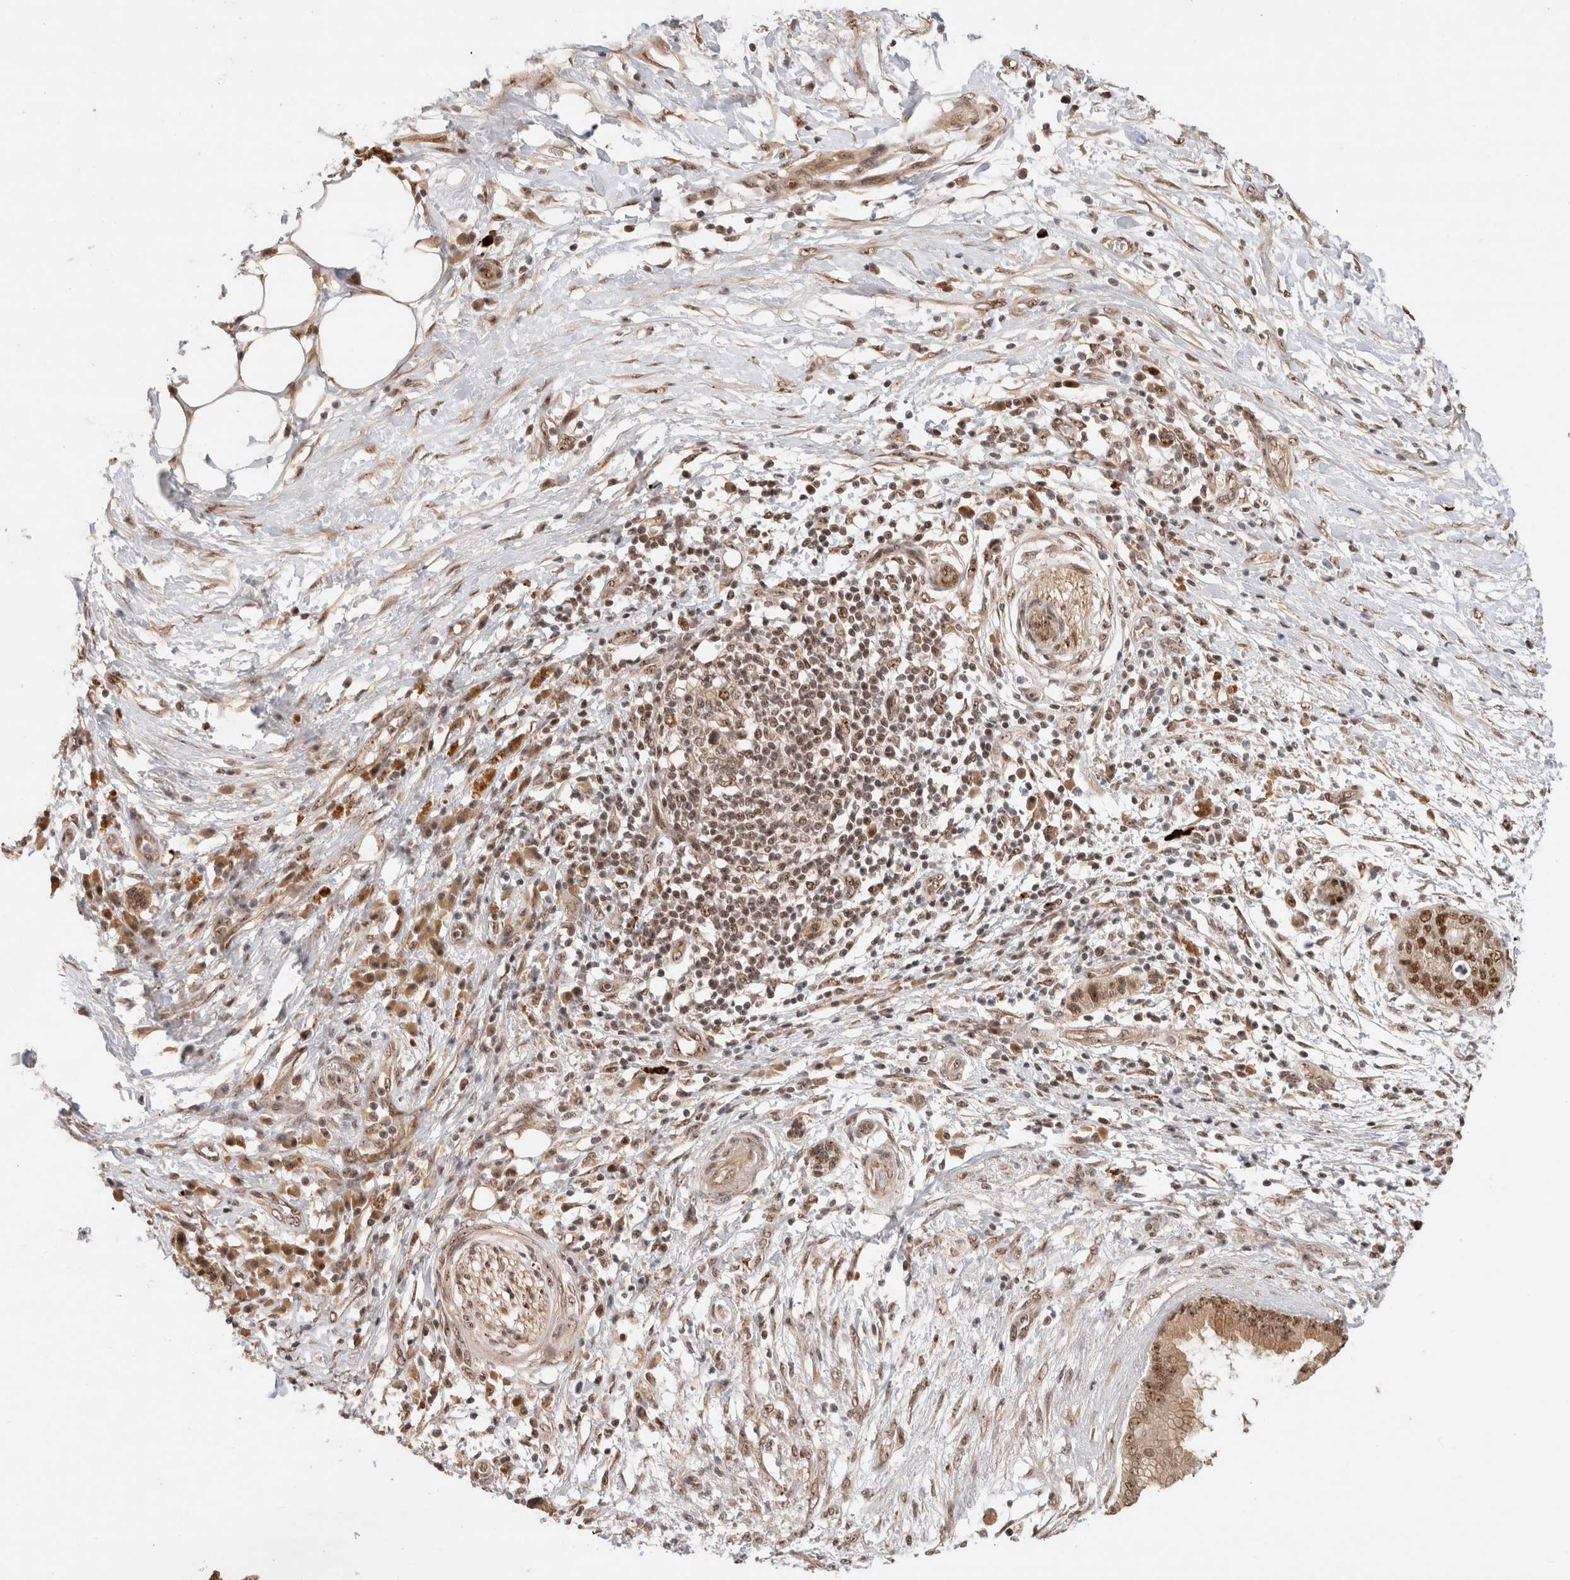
{"staining": {"intensity": "moderate", "quantity": ">75%", "location": "nuclear"}, "tissue": "pancreatic cancer", "cell_type": "Tumor cells", "image_type": "cancer", "snomed": [{"axis": "morphology", "description": "Adenocarcinoma, NOS"}, {"axis": "topography", "description": "Pancreas"}], "caption": "This micrograph displays pancreatic cancer (adenocarcinoma) stained with IHC to label a protein in brown. The nuclear of tumor cells show moderate positivity for the protein. Nuclei are counter-stained blue.", "gene": "MPHOSPH6", "patient": {"sex": "female", "age": 78}}